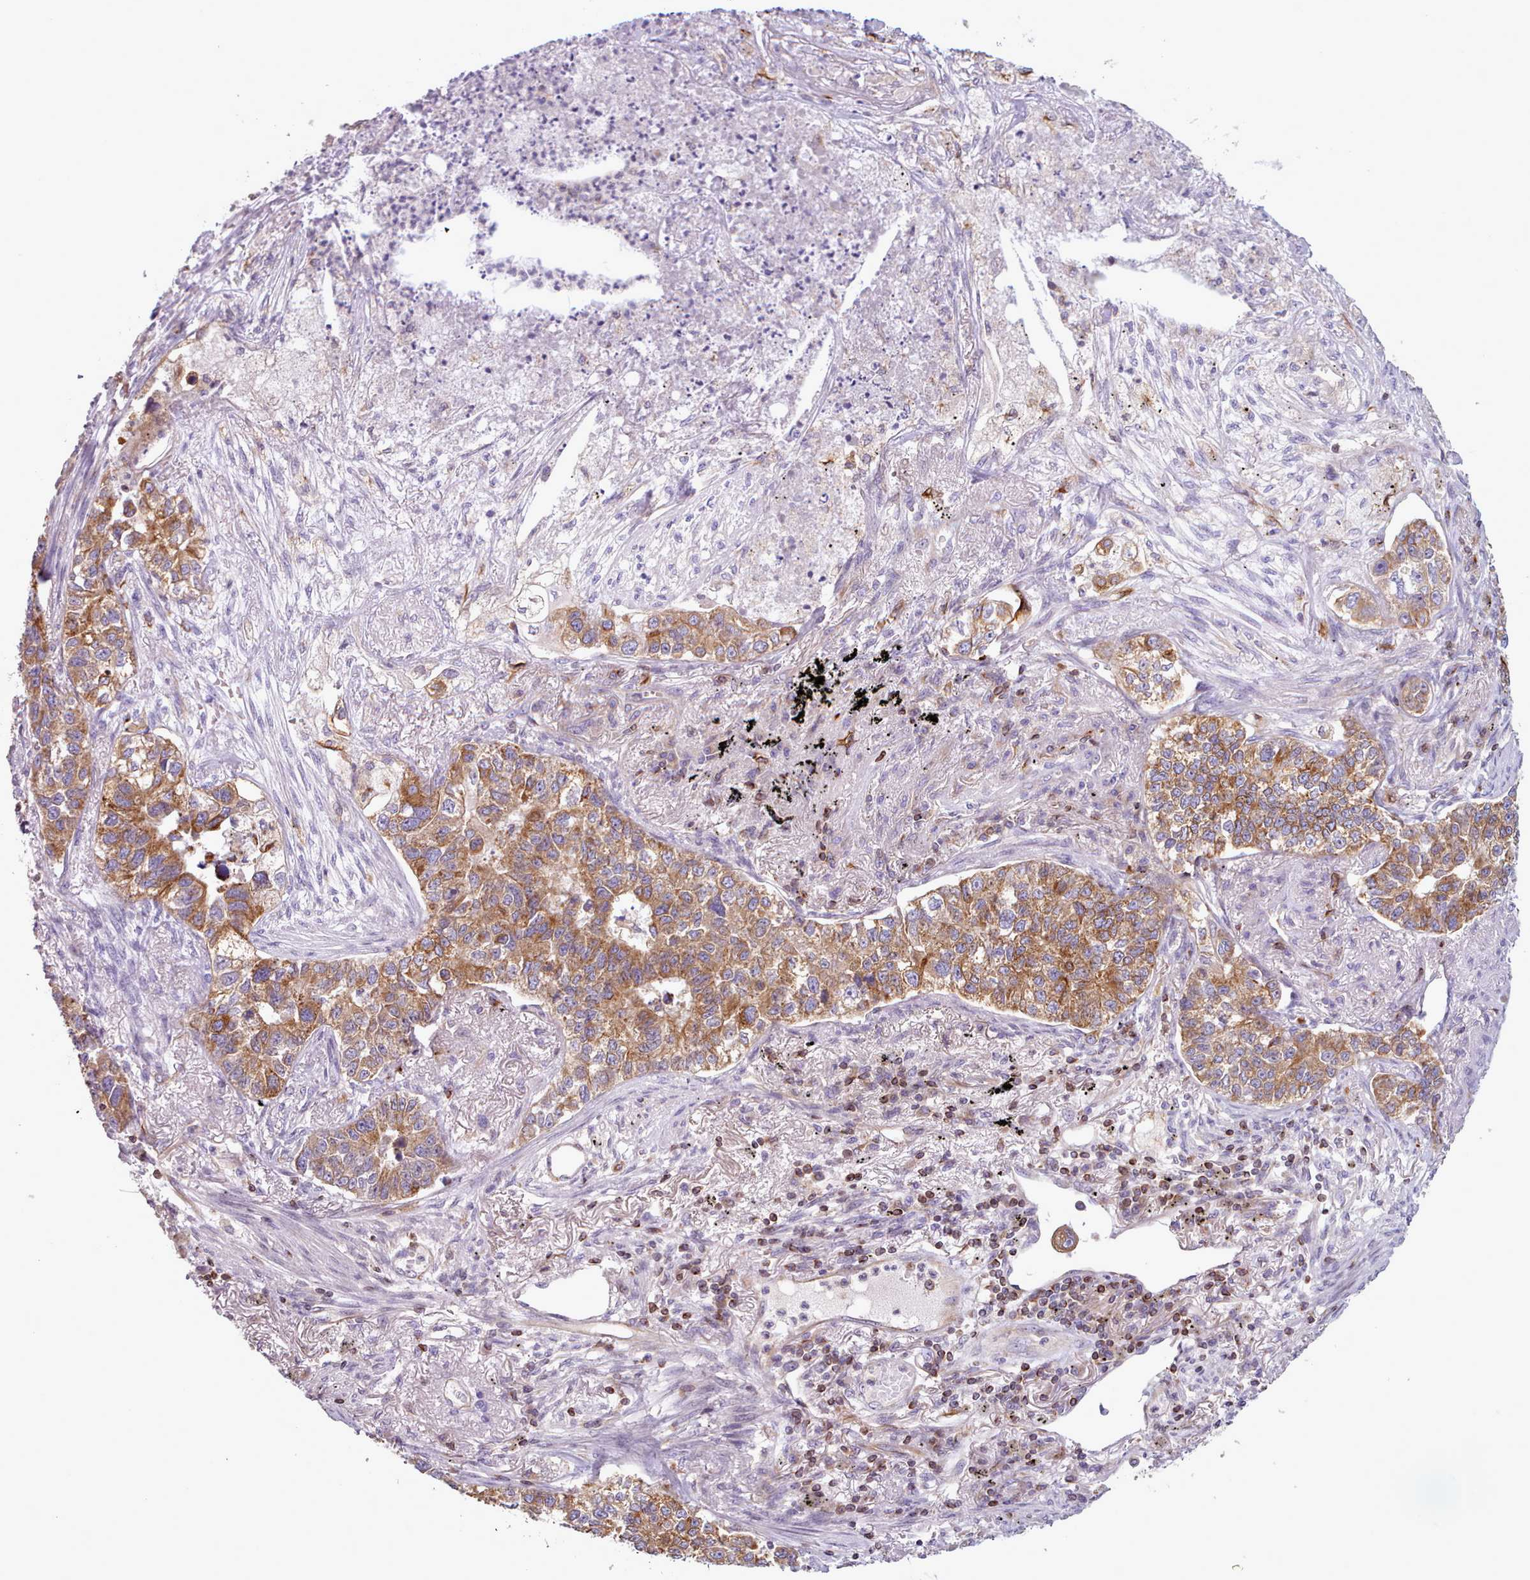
{"staining": {"intensity": "moderate", "quantity": ">75%", "location": "cytoplasmic/membranous"}, "tissue": "lung cancer", "cell_type": "Tumor cells", "image_type": "cancer", "snomed": [{"axis": "morphology", "description": "Adenocarcinoma, NOS"}, {"axis": "topography", "description": "Lung"}], "caption": "A medium amount of moderate cytoplasmic/membranous expression is appreciated in approximately >75% of tumor cells in lung adenocarcinoma tissue.", "gene": "CRYBG1", "patient": {"sex": "male", "age": 49}}